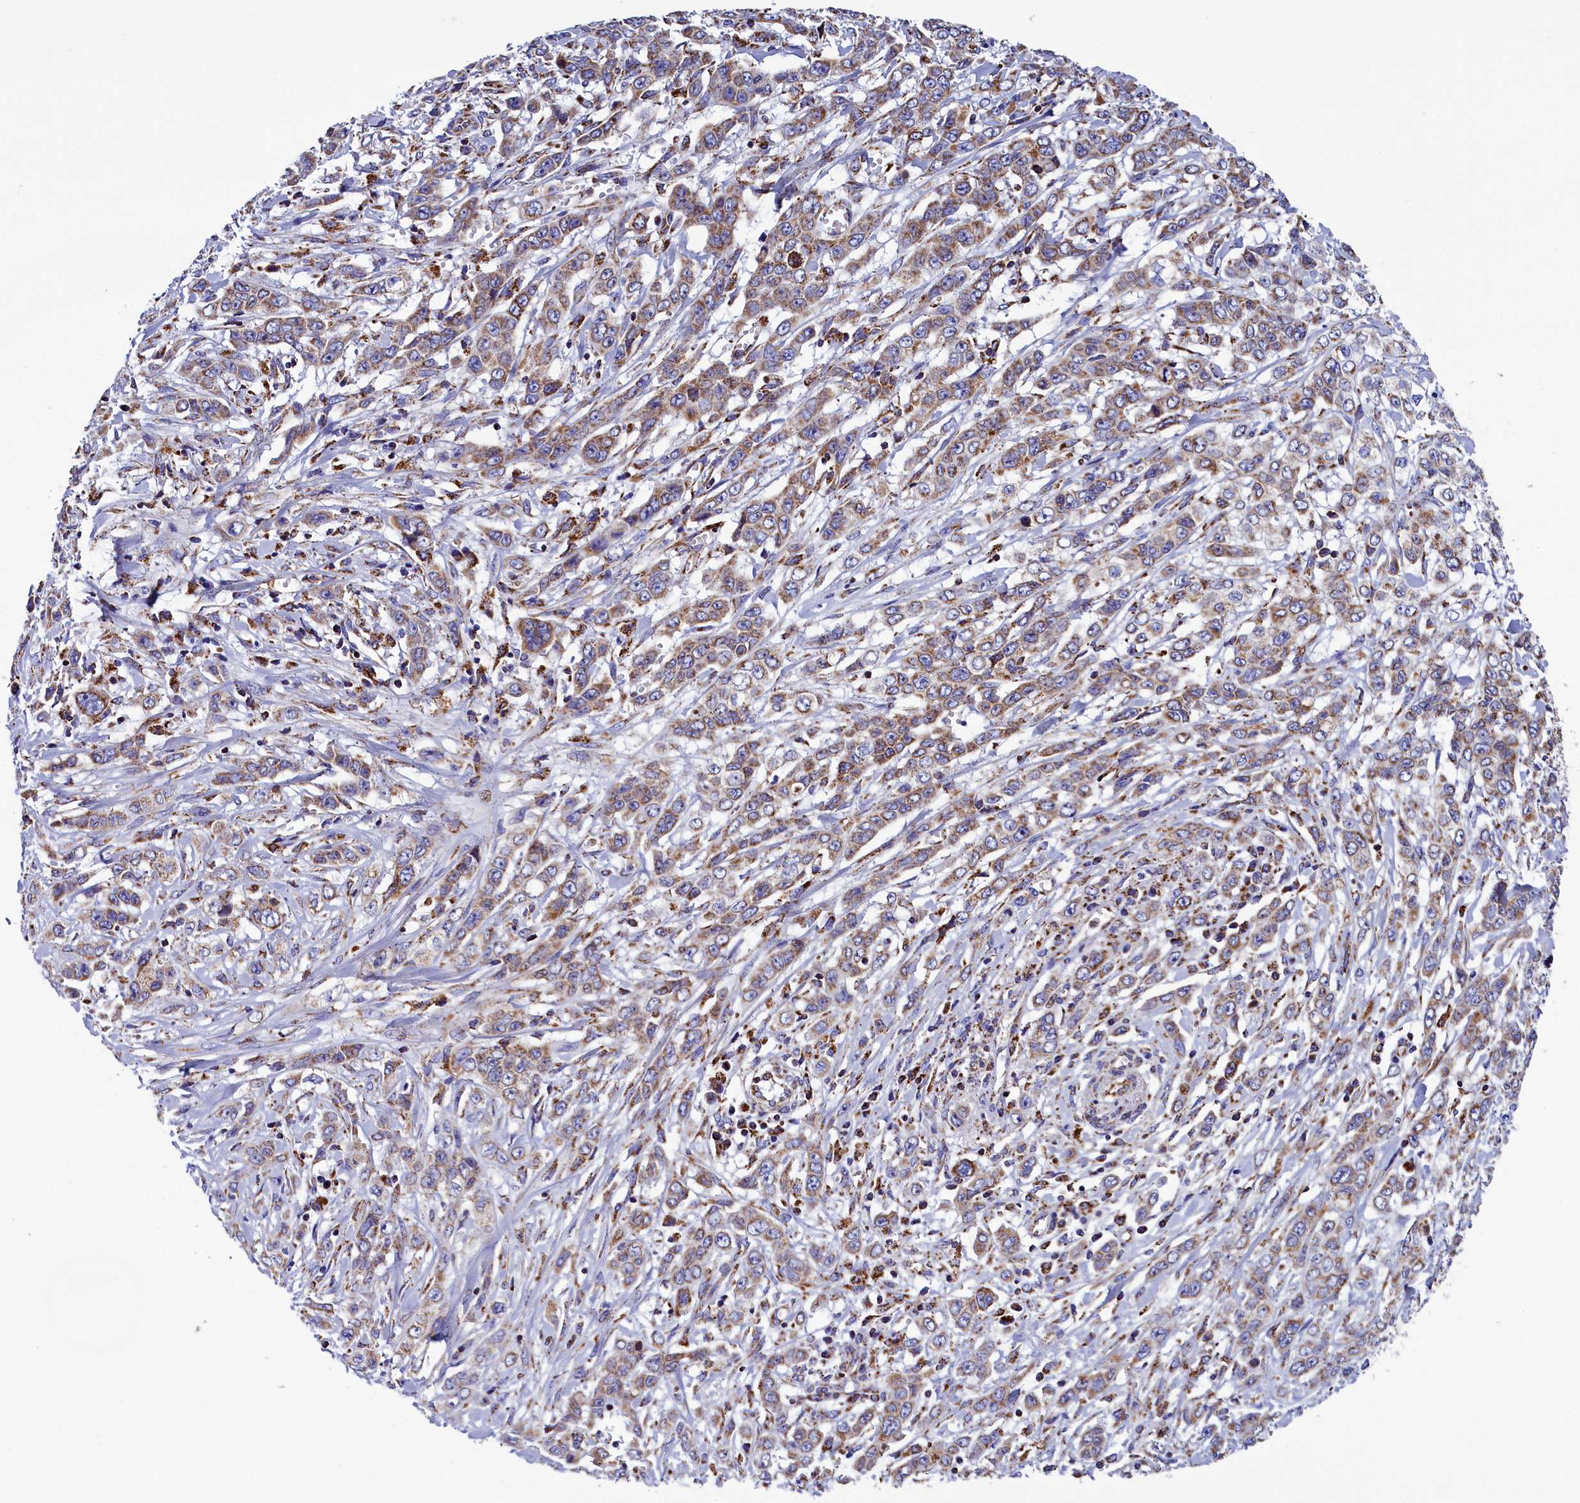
{"staining": {"intensity": "moderate", "quantity": ">75%", "location": "cytoplasmic/membranous"}, "tissue": "stomach cancer", "cell_type": "Tumor cells", "image_type": "cancer", "snomed": [{"axis": "morphology", "description": "Adenocarcinoma, NOS"}, {"axis": "topography", "description": "Stomach, upper"}], "caption": "Immunohistochemical staining of human stomach adenocarcinoma reveals medium levels of moderate cytoplasmic/membranous protein positivity in about >75% of tumor cells.", "gene": "SLC39A3", "patient": {"sex": "male", "age": 62}}